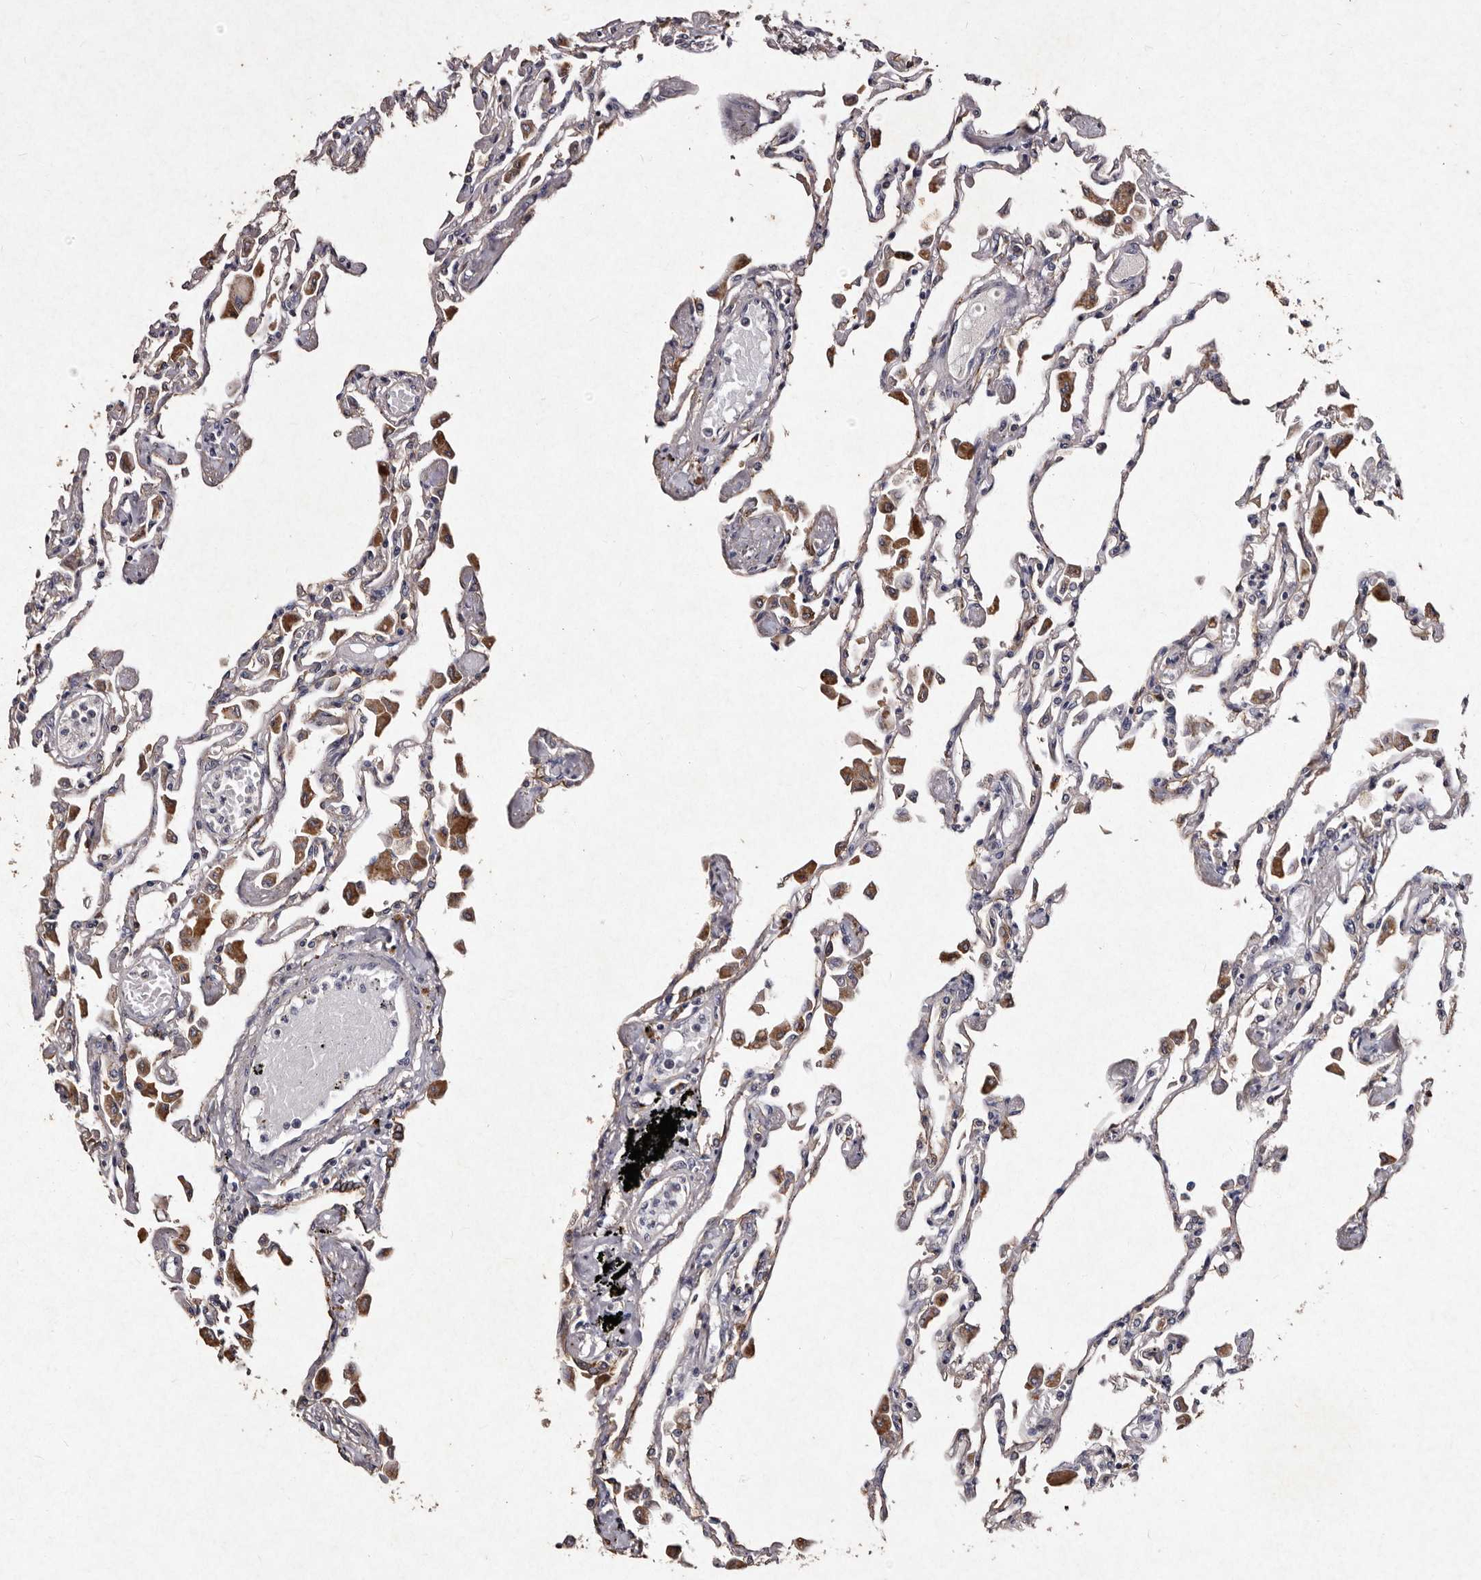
{"staining": {"intensity": "moderate", "quantity": "<25%", "location": "cytoplasmic/membranous"}, "tissue": "lung", "cell_type": "Alveolar cells", "image_type": "normal", "snomed": [{"axis": "morphology", "description": "Normal tissue, NOS"}, {"axis": "topography", "description": "Bronchus"}, {"axis": "topography", "description": "Lung"}], "caption": "The immunohistochemical stain highlights moderate cytoplasmic/membranous staining in alveolar cells of unremarkable lung.", "gene": "TFB1M", "patient": {"sex": "female", "age": 49}}